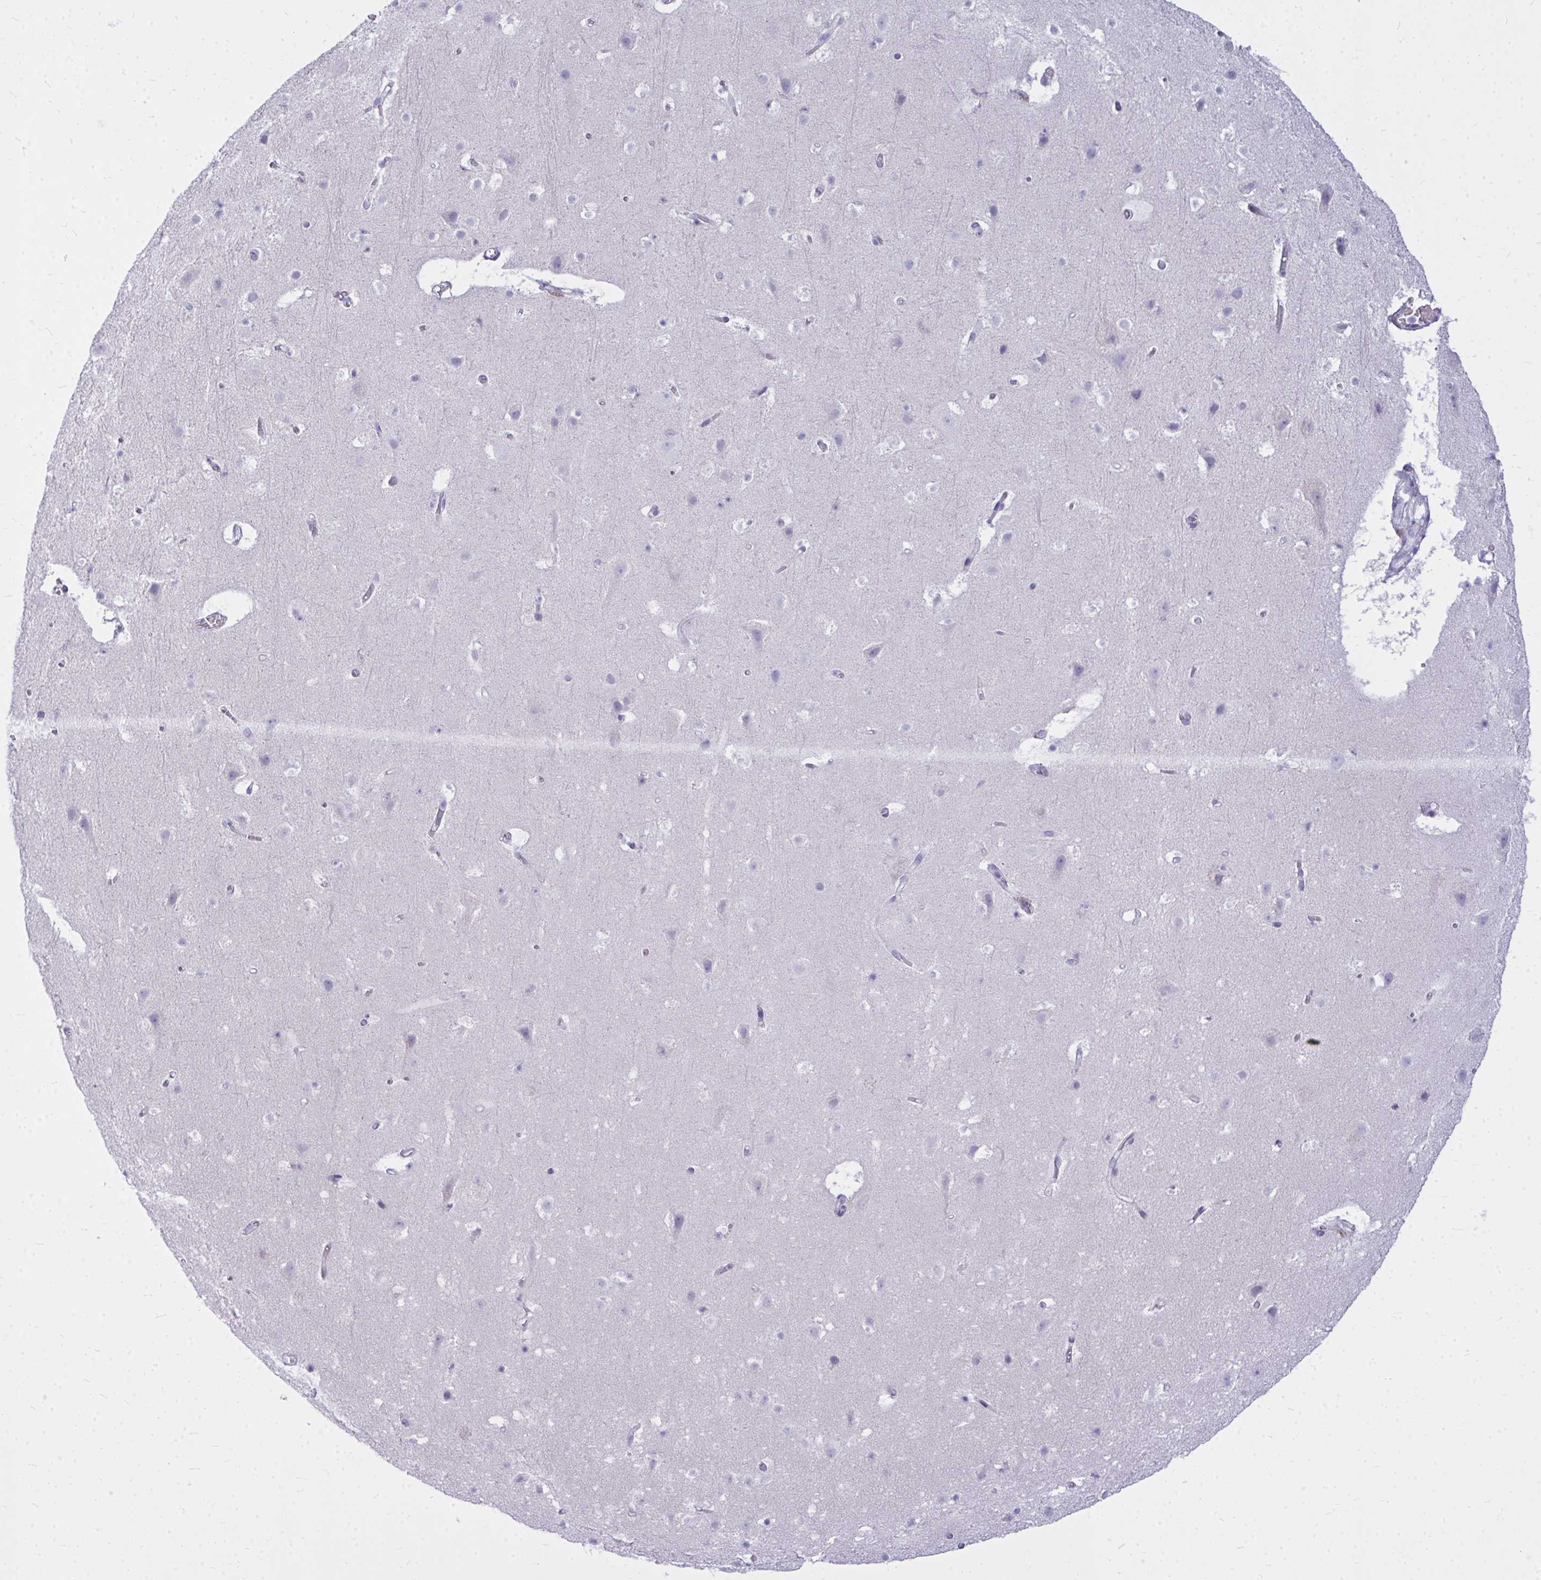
{"staining": {"intensity": "negative", "quantity": "none", "location": "none"}, "tissue": "cerebral cortex", "cell_type": "Endothelial cells", "image_type": "normal", "snomed": [{"axis": "morphology", "description": "Normal tissue, NOS"}, {"axis": "topography", "description": "Cerebral cortex"}], "caption": "Endothelial cells show no significant expression in unremarkable cerebral cortex.", "gene": "ZSCAN25", "patient": {"sex": "female", "age": 42}}